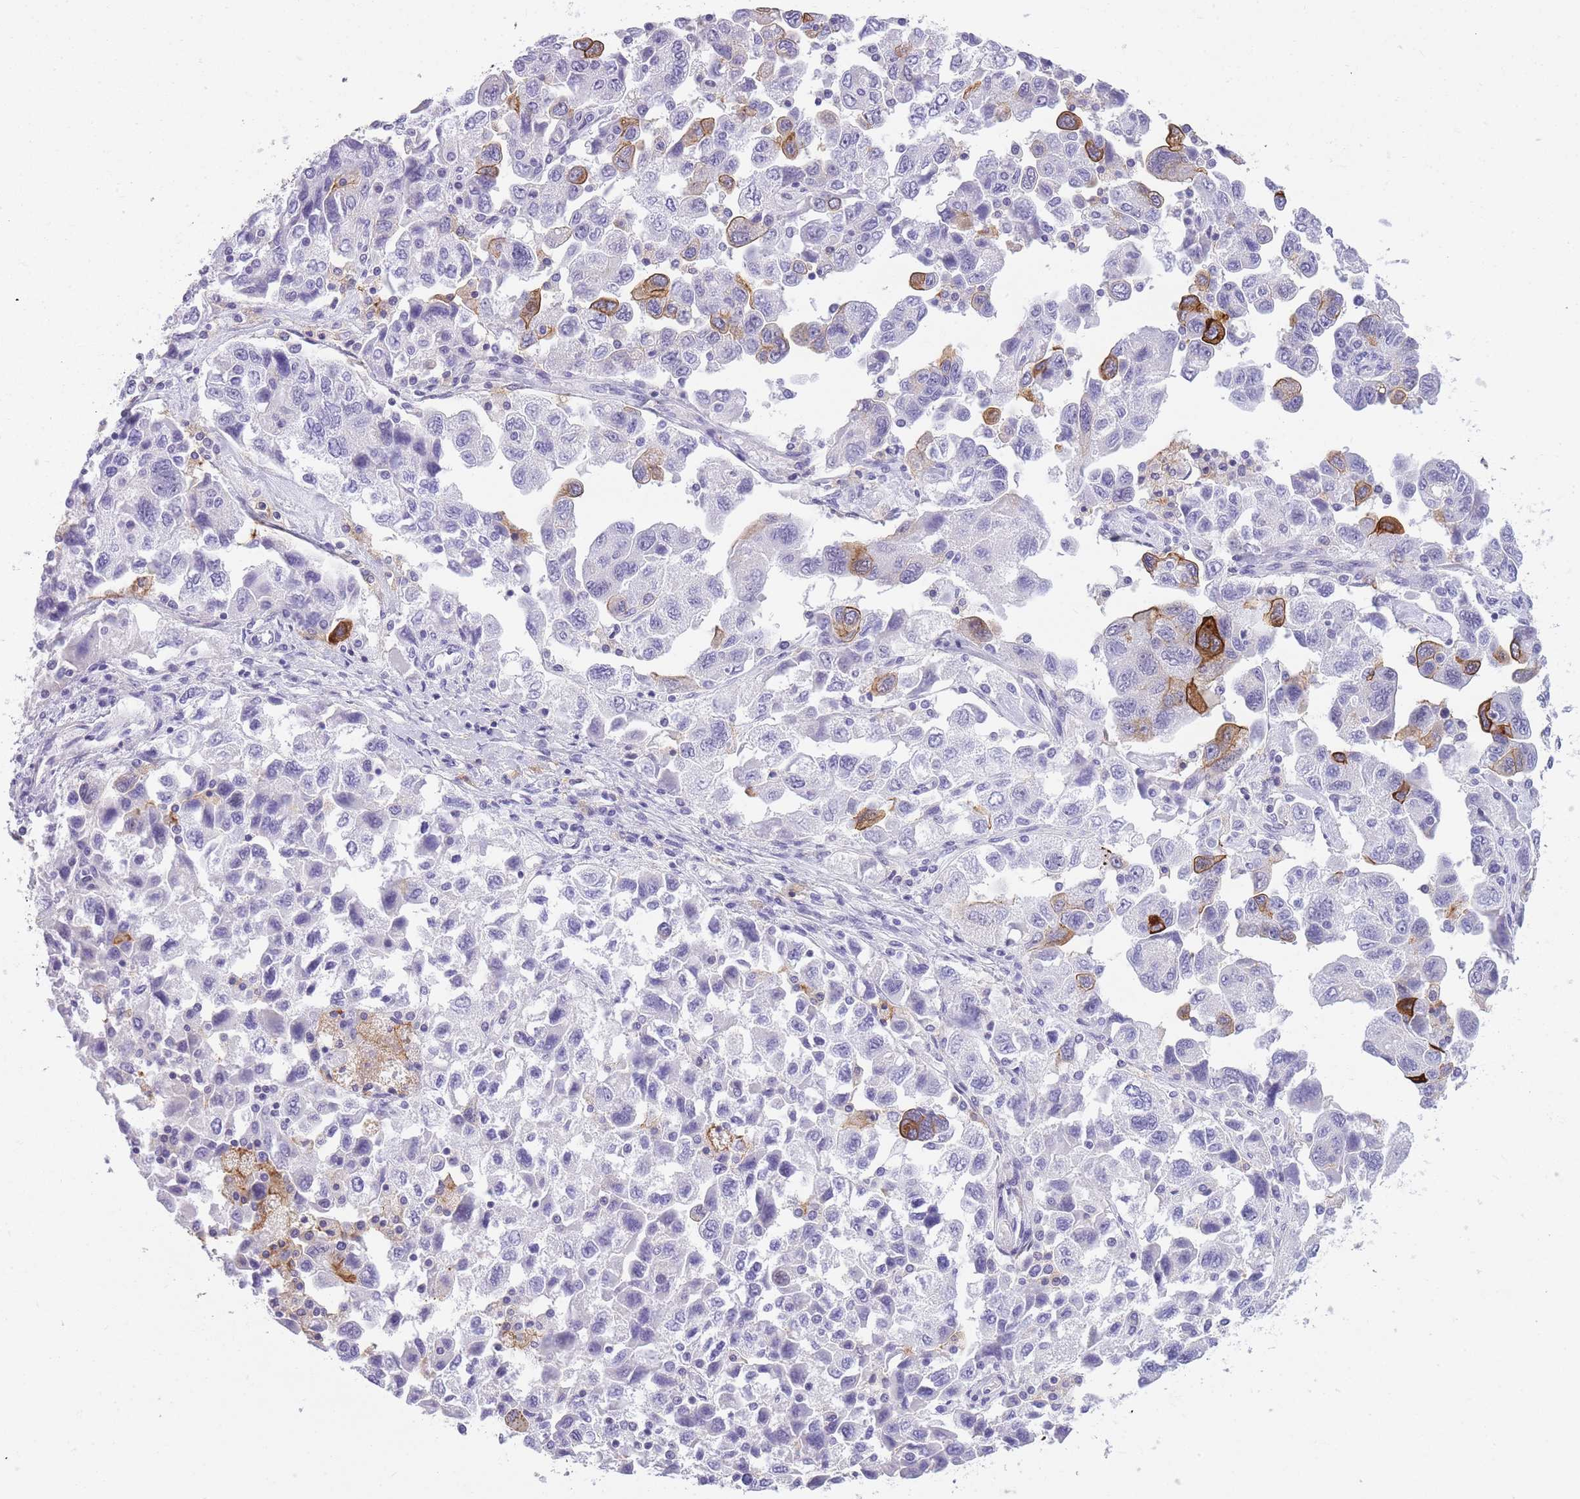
{"staining": {"intensity": "strong", "quantity": "<25%", "location": "cytoplasmic/membranous"}, "tissue": "ovarian cancer", "cell_type": "Tumor cells", "image_type": "cancer", "snomed": [{"axis": "morphology", "description": "Carcinoma, NOS"}, {"axis": "morphology", "description": "Cystadenocarcinoma, serous, NOS"}, {"axis": "topography", "description": "Ovary"}], "caption": "Human ovarian cancer (carcinoma) stained with a brown dye exhibits strong cytoplasmic/membranous positive staining in approximately <25% of tumor cells.", "gene": "RADX", "patient": {"sex": "female", "age": 69}}